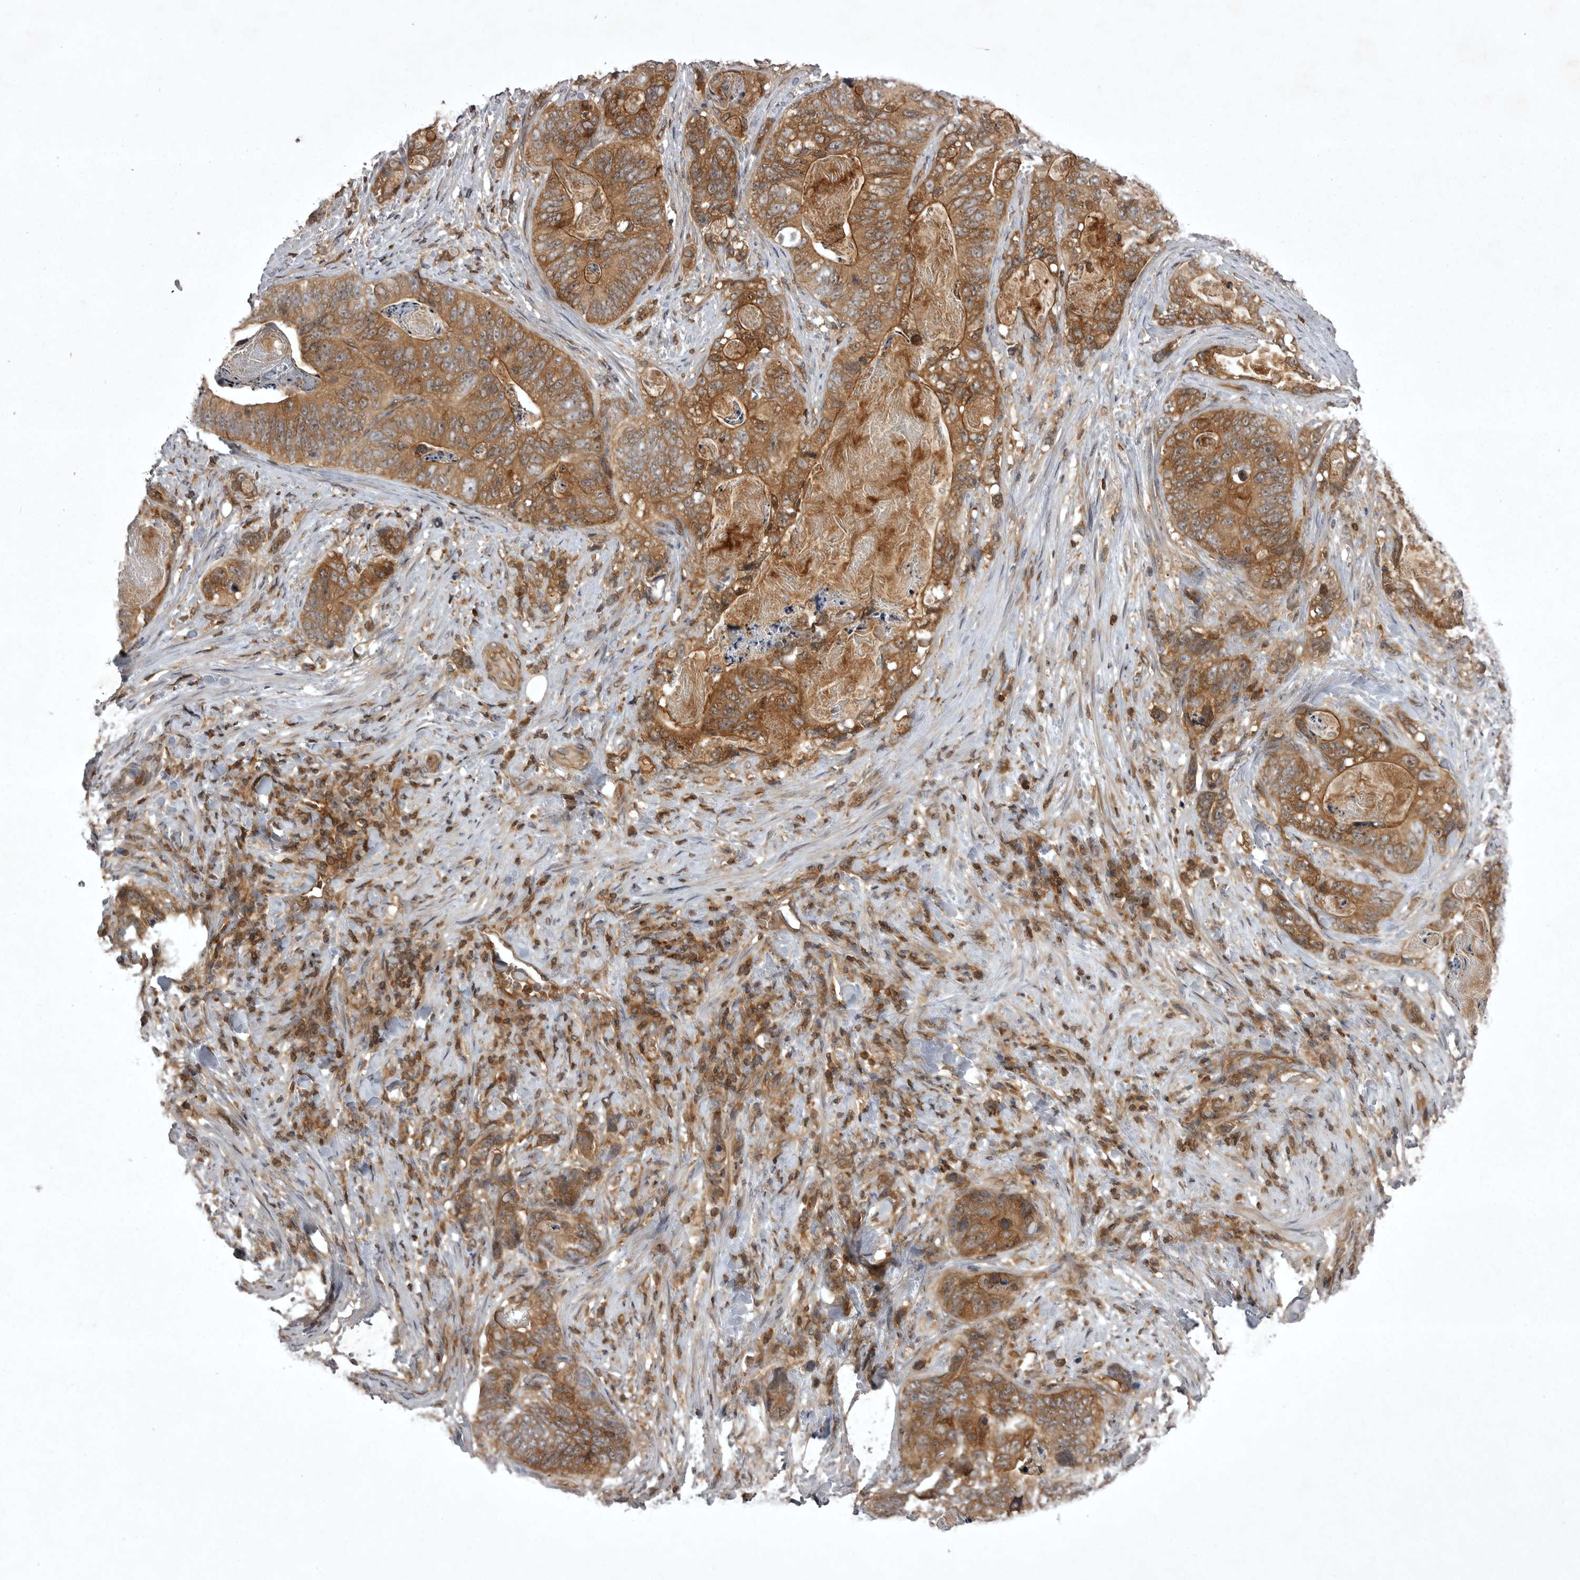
{"staining": {"intensity": "moderate", "quantity": ">75%", "location": "cytoplasmic/membranous"}, "tissue": "stomach cancer", "cell_type": "Tumor cells", "image_type": "cancer", "snomed": [{"axis": "morphology", "description": "Normal tissue, NOS"}, {"axis": "morphology", "description": "Adenocarcinoma, NOS"}, {"axis": "topography", "description": "Stomach"}], "caption": "Protein staining by immunohistochemistry reveals moderate cytoplasmic/membranous staining in approximately >75% of tumor cells in stomach cancer (adenocarcinoma).", "gene": "STK24", "patient": {"sex": "female", "age": 89}}